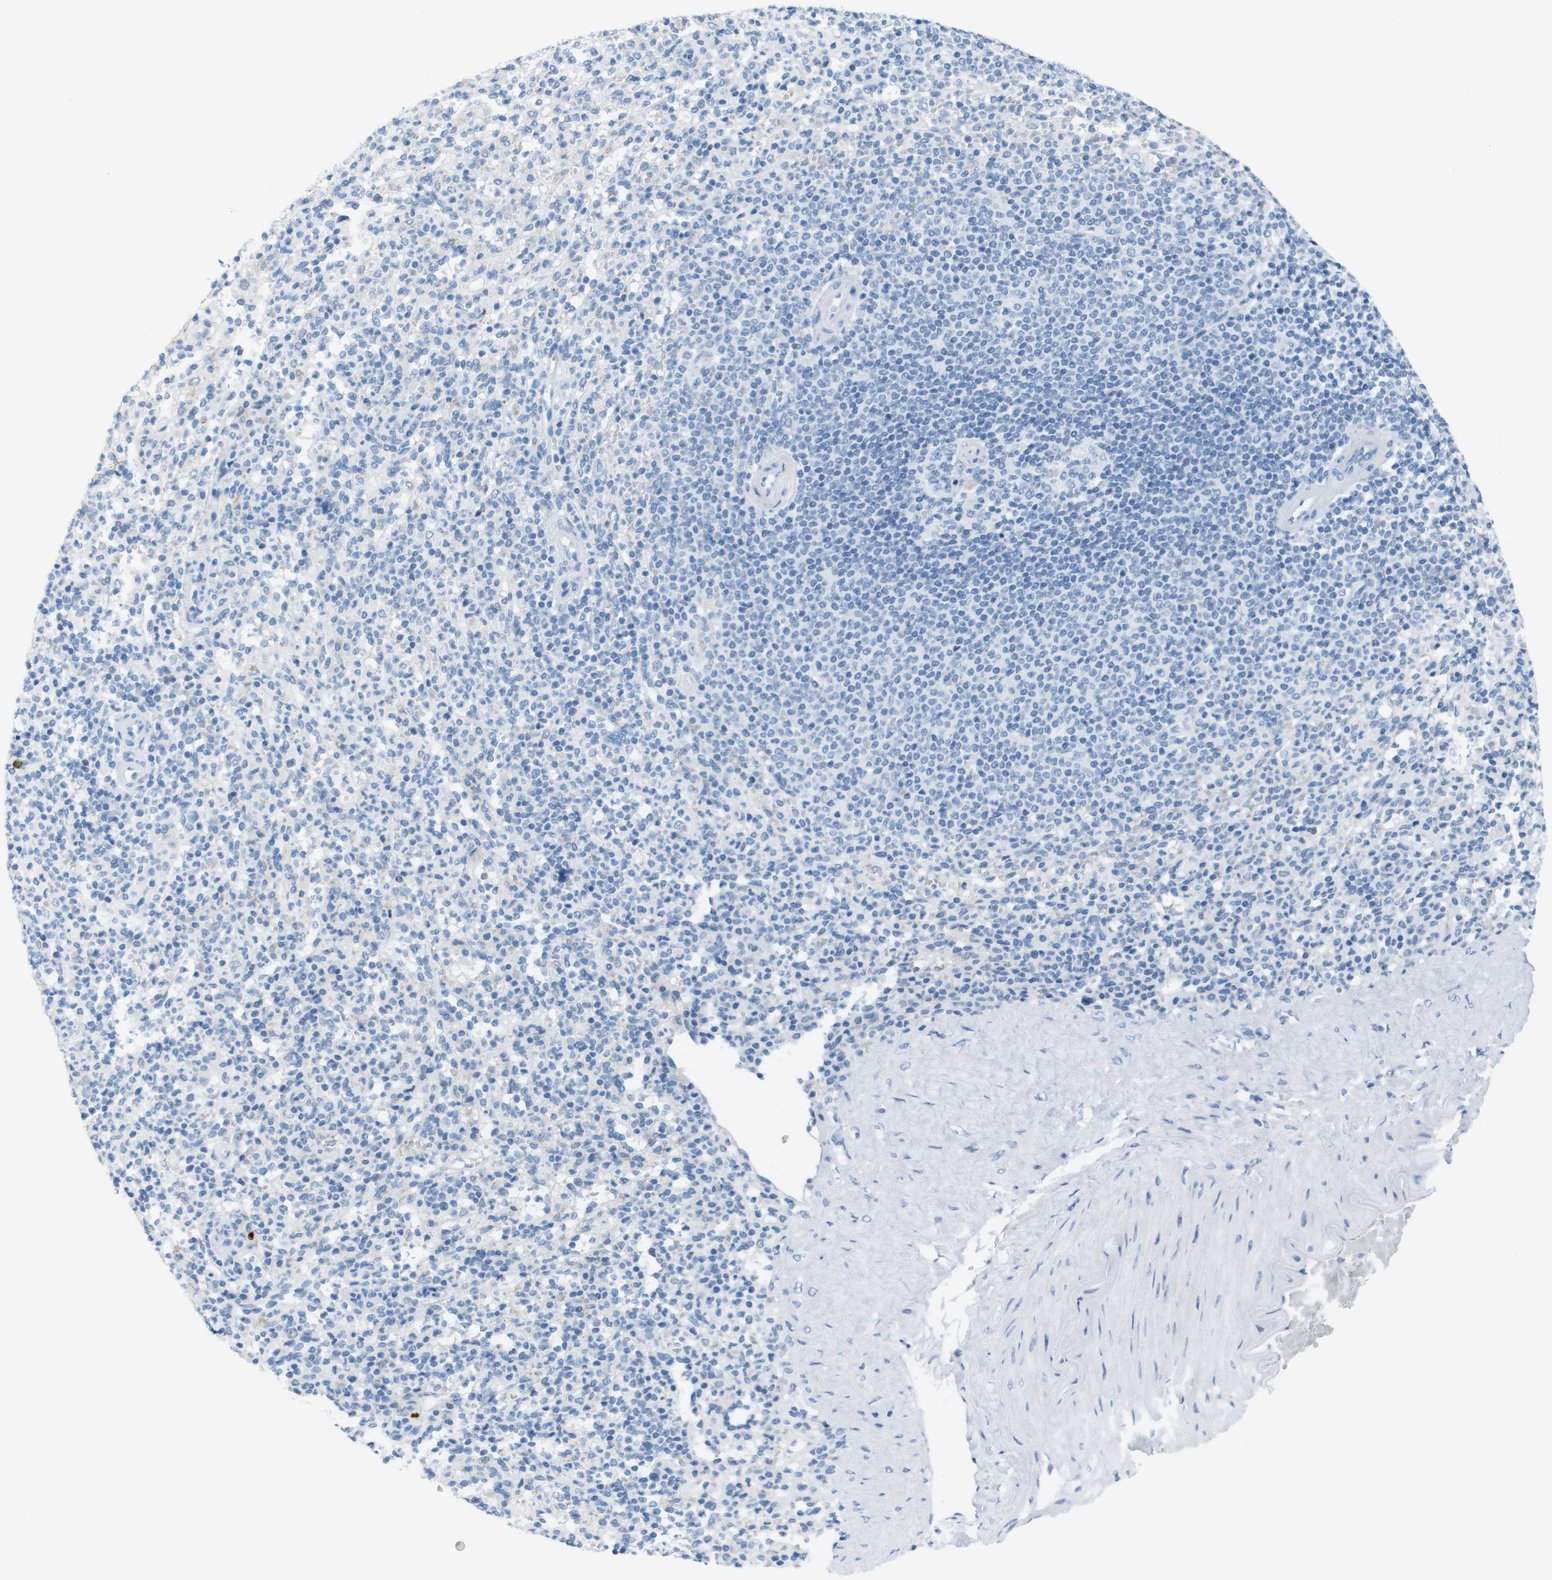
{"staining": {"intensity": "negative", "quantity": "none", "location": "none"}, "tissue": "spleen", "cell_type": "Cells in red pulp", "image_type": "normal", "snomed": [{"axis": "morphology", "description": "Normal tissue, NOS"}, {"axis": "topography", "description": "Spleen"}], "caption": "Human spleen stained for a protein using immunohistochemistry (IHC) demonstrates no positivity in cells in red pulp.", "gene": "OPN1SW", "patient": {"sex": "male", "age": 36}}